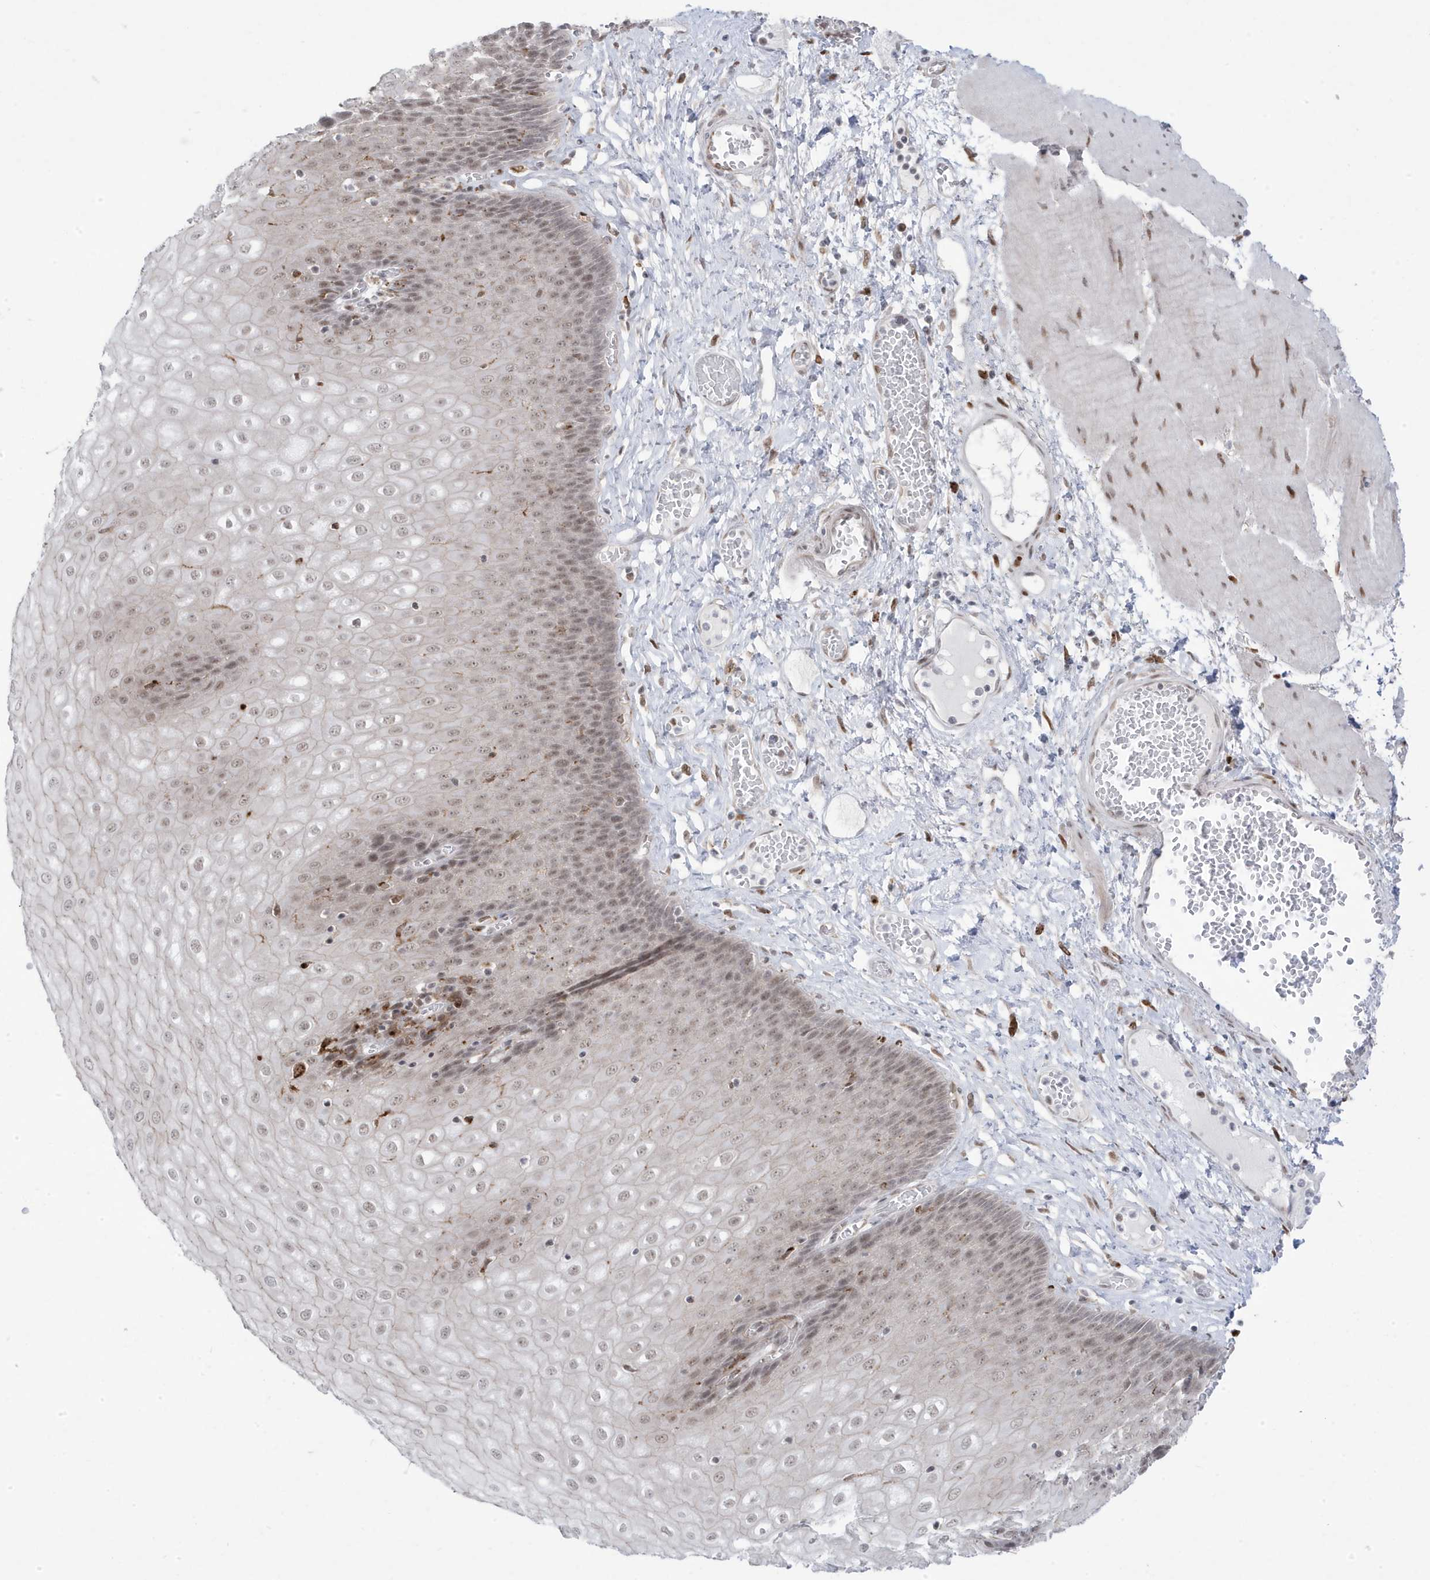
{"staining": {"intensity": "weak", "quantity": ">75%", "location": "nuclear"}, "tissue": "esophagus", "cell_type": "Squamous epithelial cells", "image_type": "normal", "snomed": [{"axis": "morphology", "description": "Normal tissue, NOS"}, {"axis": "topography", "description": "Esophagus"}], "caption": "A histopathology image of esophagus stained for a protein reveals weak nuclear brown staining in squamous epithelial cells. (Stains: DAB (3,3'-diaminobenzidine) in brown, nuclei in blue, Microscopy: brightfield microscopy at high magnification).", "gene": "ADAMTSL3", "patient": {"sex": "male", "age": 60}}